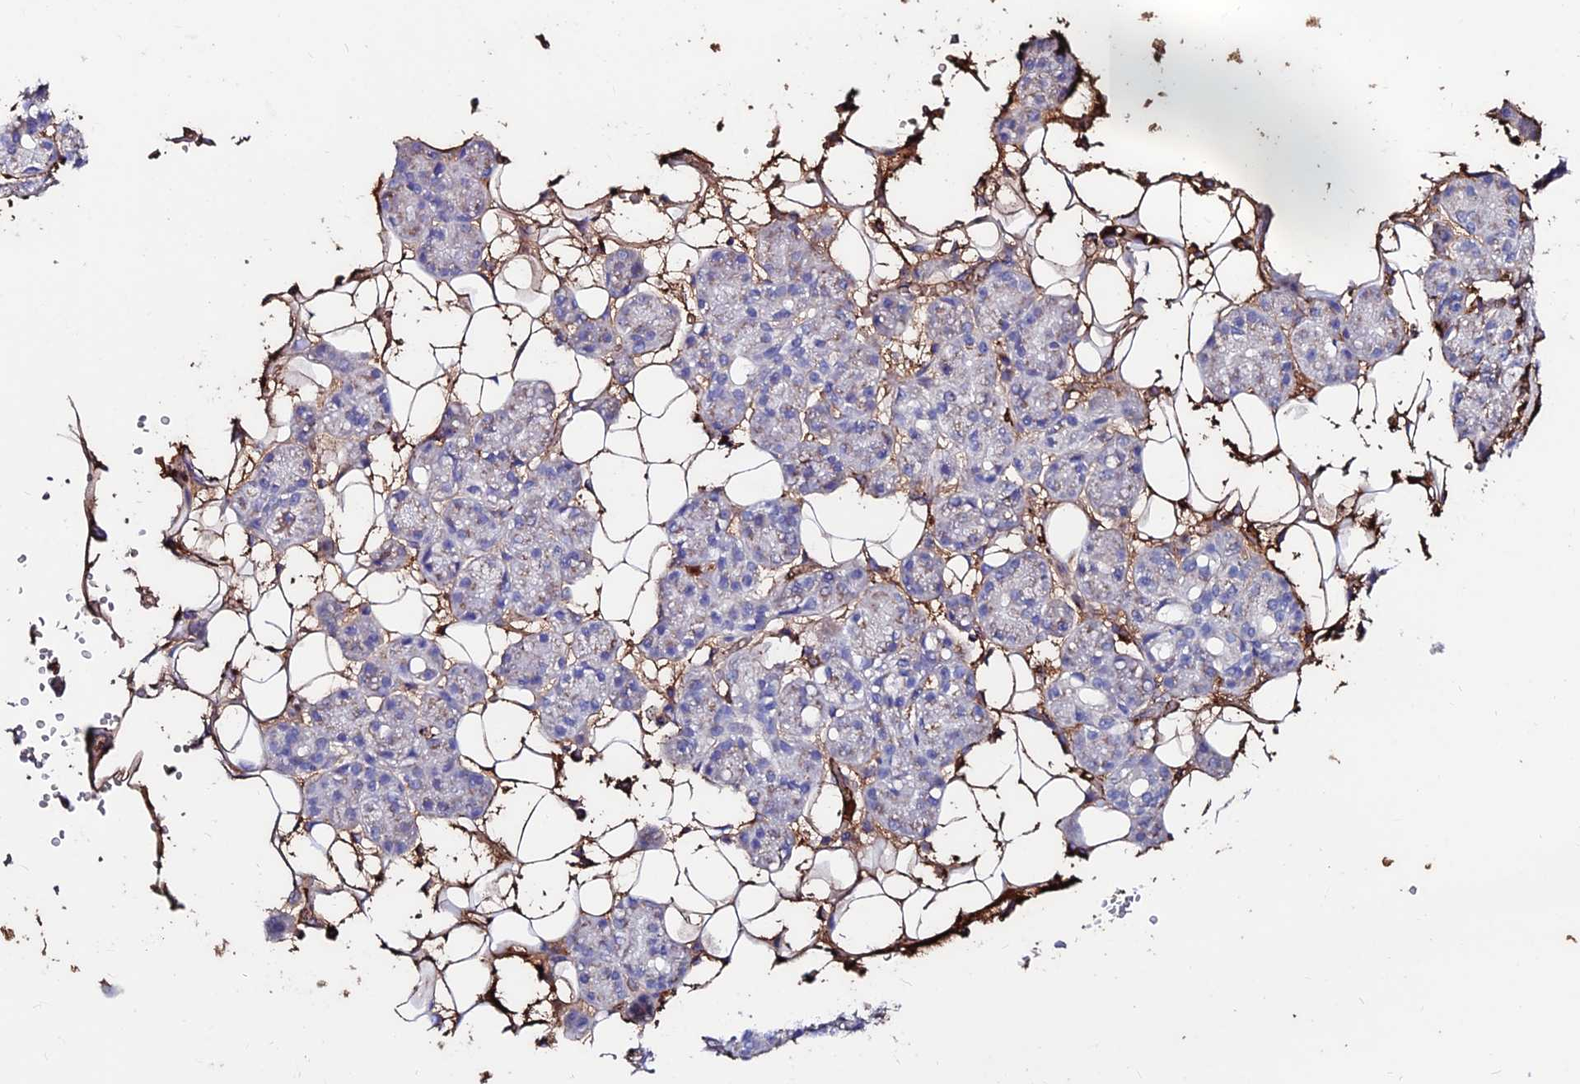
{"staining": {"intensity": "negative", "quantity": "none", "location": "none"}, "tissue": "salivary gland", "cell_type": "Glandular cells", "image_type": "normal", "snomed": [{"axis": "morphology", "description": "Normal tissue, NOS"}, {"axis": "topography", "description": "Salivary gland"}], "caption": "The micrograph displays no staining of glandular cells in benign salivary gland.", "gene": "SLC25A16", "patient": {"sex": "male", "age": 63}}